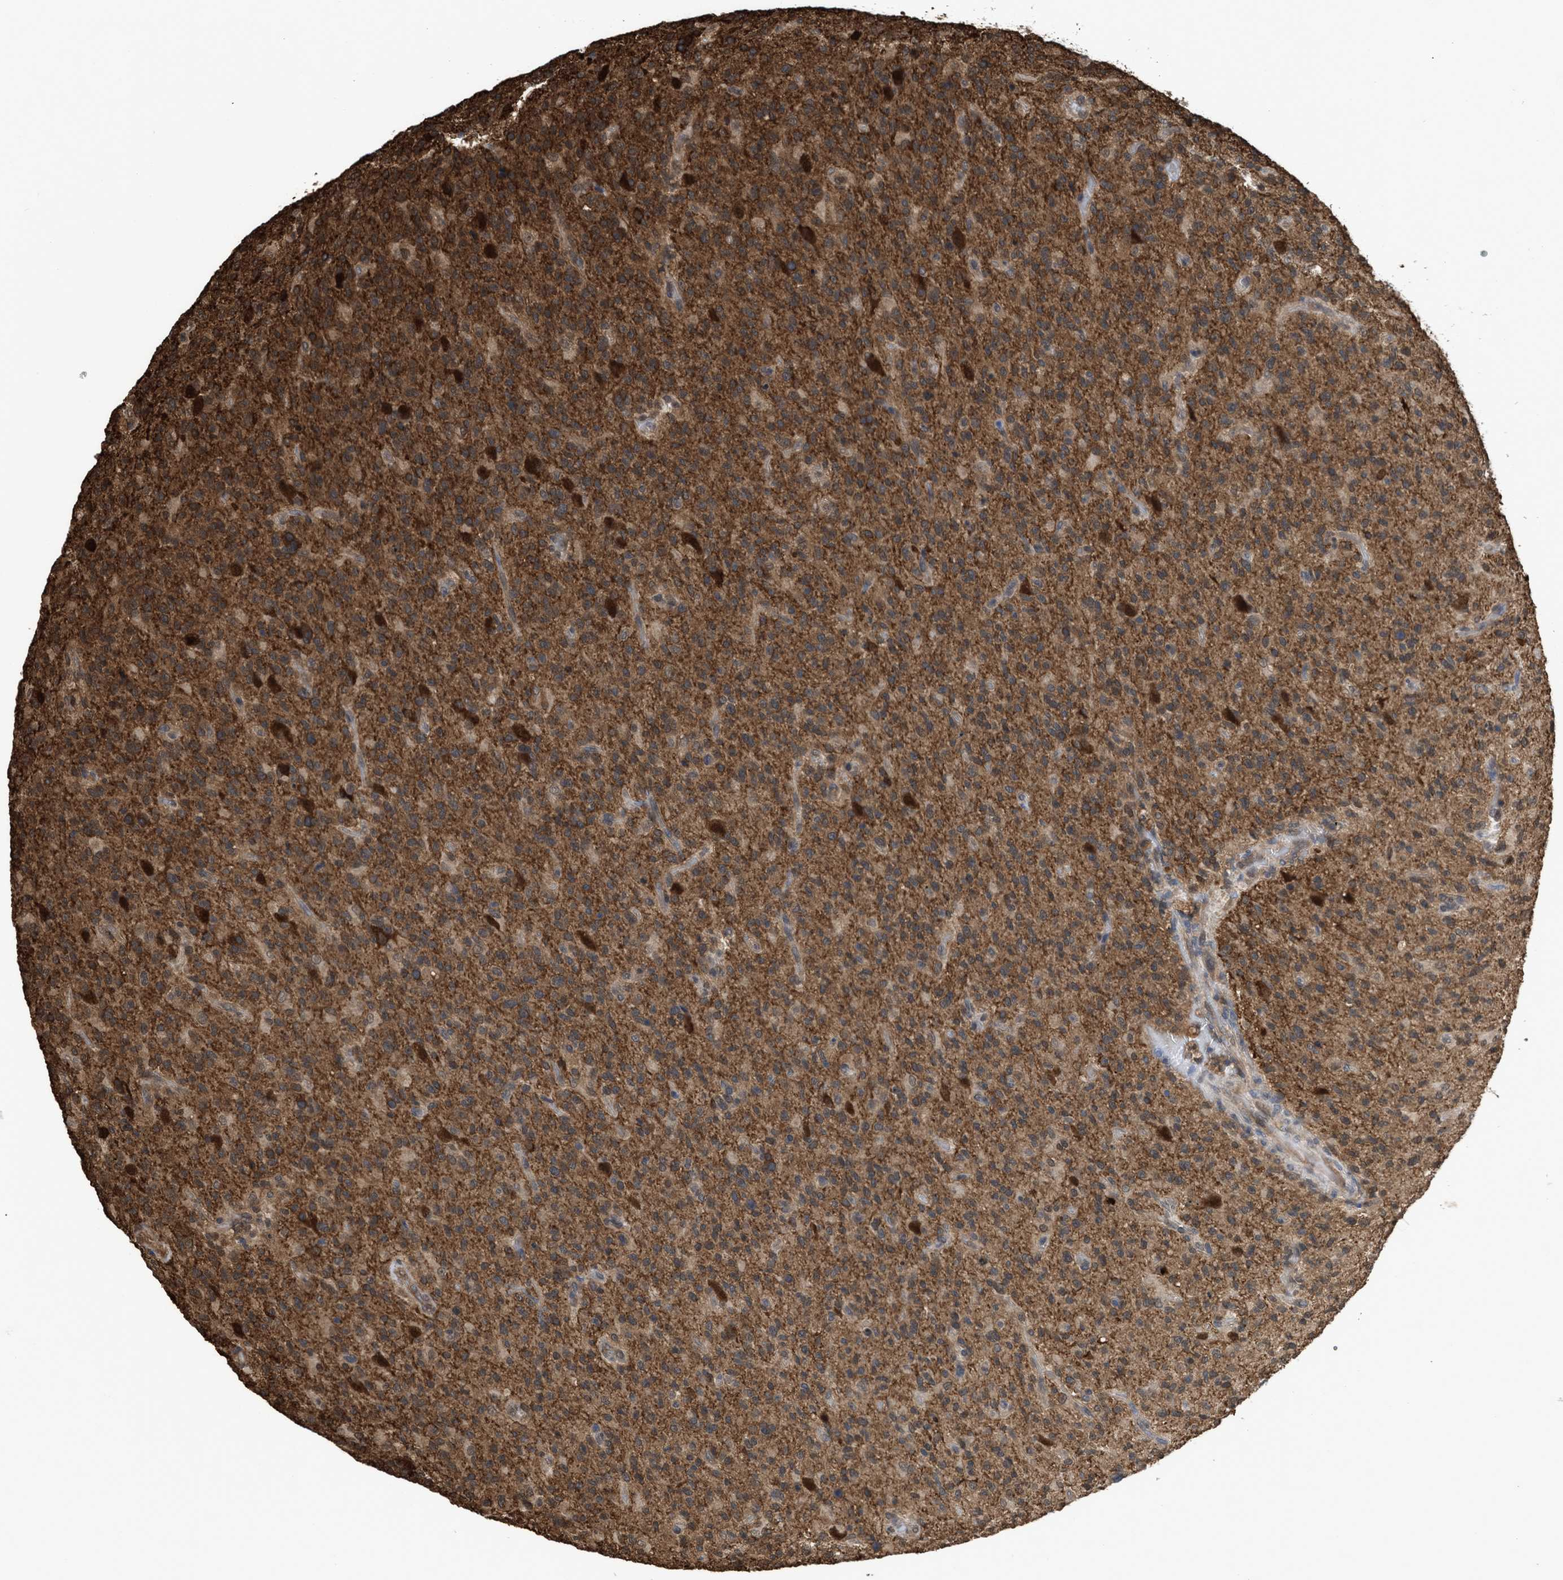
{"staining": {"intensity": "moderate", "quantity": ">75%", "location": "cytoplasmic/membranous"}, "tissue": "glioma", "cell_type": "Tumor cells", "image_type": "cancer", "snomed": [{"axis": "morphology", "description": "Glioma, malignant, High grade"}, {"axis": "topography", "description": "Brain"}], "caption": "High-magnification brightfield microscopy of malignant high-grade glioma stained with DAB (3,3'-diaminobenzidine) (brown) and counterstained with hematoxylin (blue). tumor cells exhibit moderate cytoplasmic/membranous positivity is appreciated in approximately>75% of cells. The staining is performed using DAB (3,3'-diaminobenzidine) brown chromogen to label protein expression. The nuclei are counter-stained blue using hematoxylin.", "gene": "YWHAG", "patient": {"sex": "male", "age": 71}}